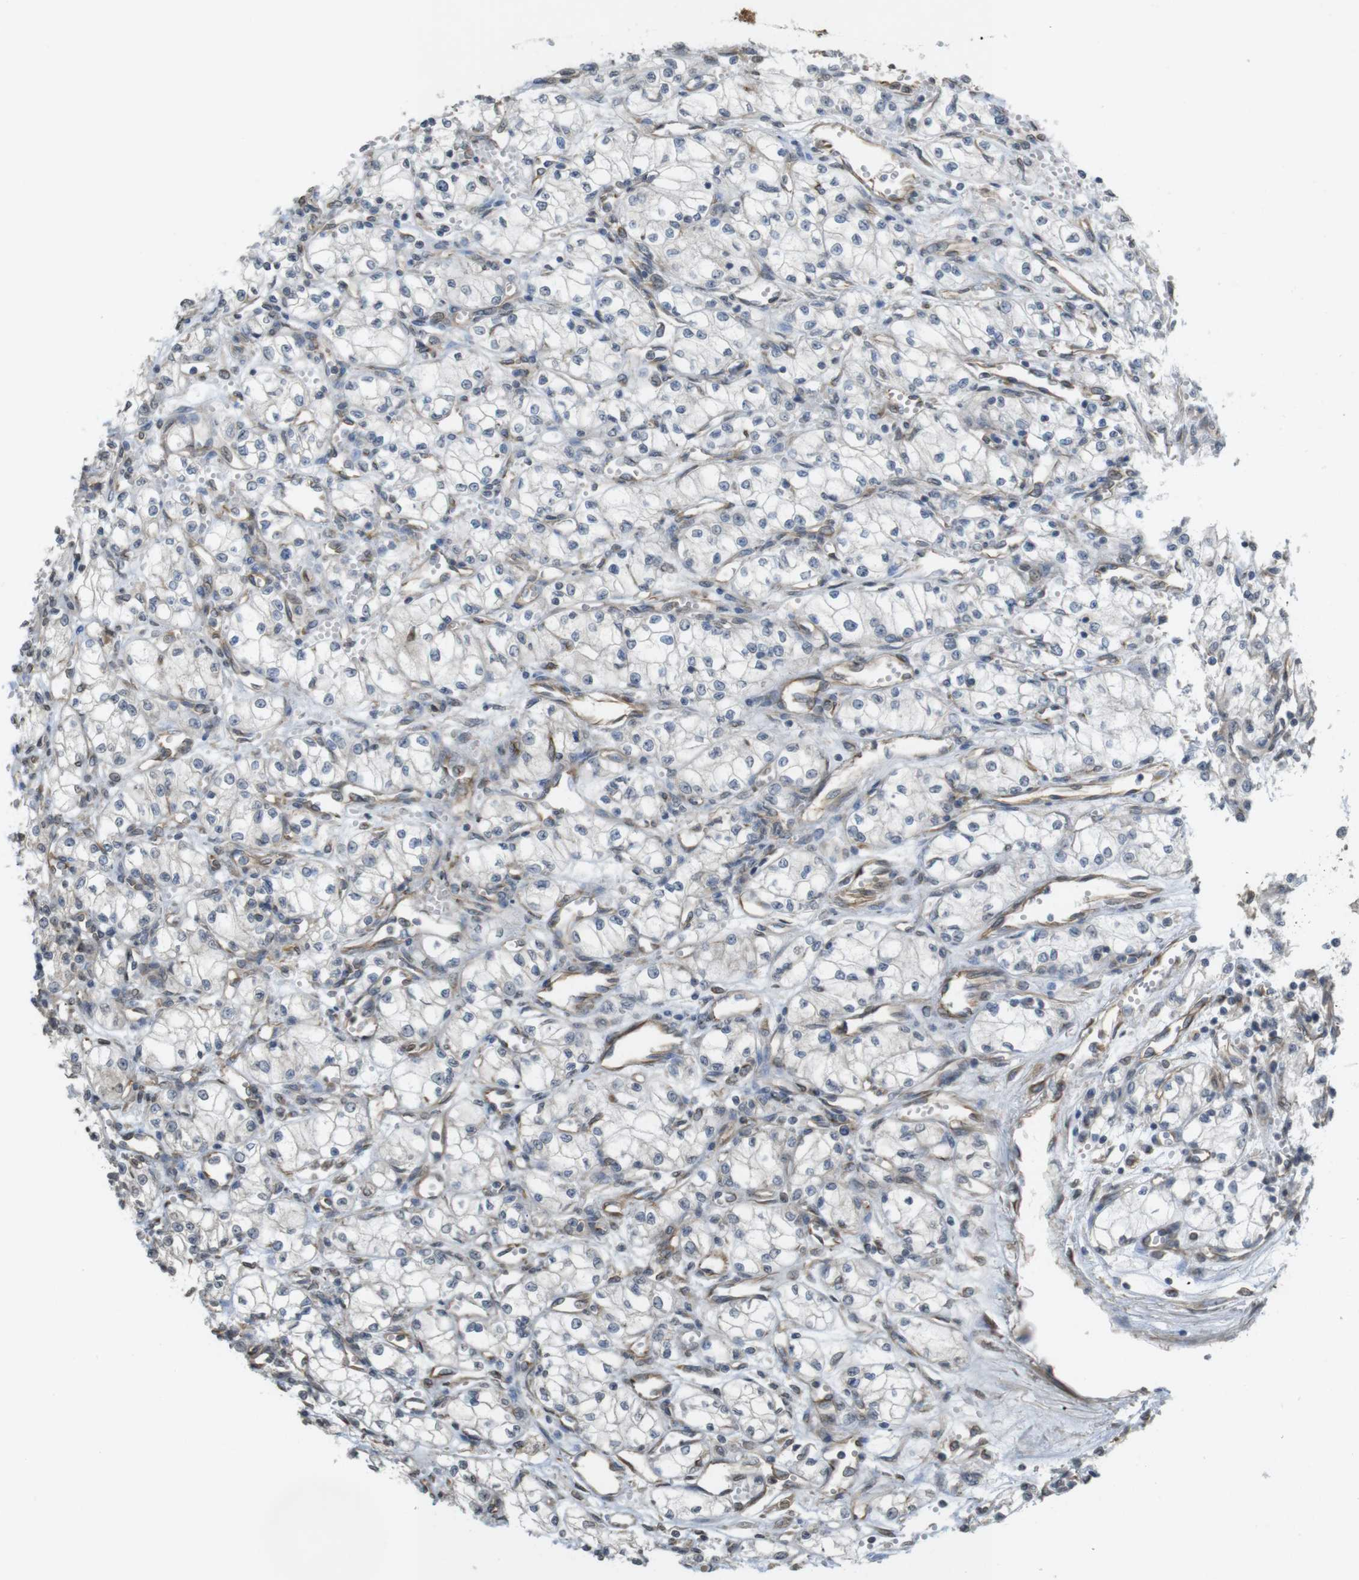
{"staining": {"intensity": "negative", "quantity": "none", "location": "none"}, "tissue": "renal cancer", "cell_type": "Tumor cells", "image_type": "cancer", "snomed": [{"axis": "morphology", "description": "Normal tissue, NOS"}, {"axis": "morphology", "description": "Adenocarcinoma, NOS"}, {"axis": "topography", "description": "Kidney"}], "caption": "Tumor cells show no significant protein expression in renal adenocarcinoma.", "gene": "KIF5B", "patient": {"sex": "male", "age": 59}}